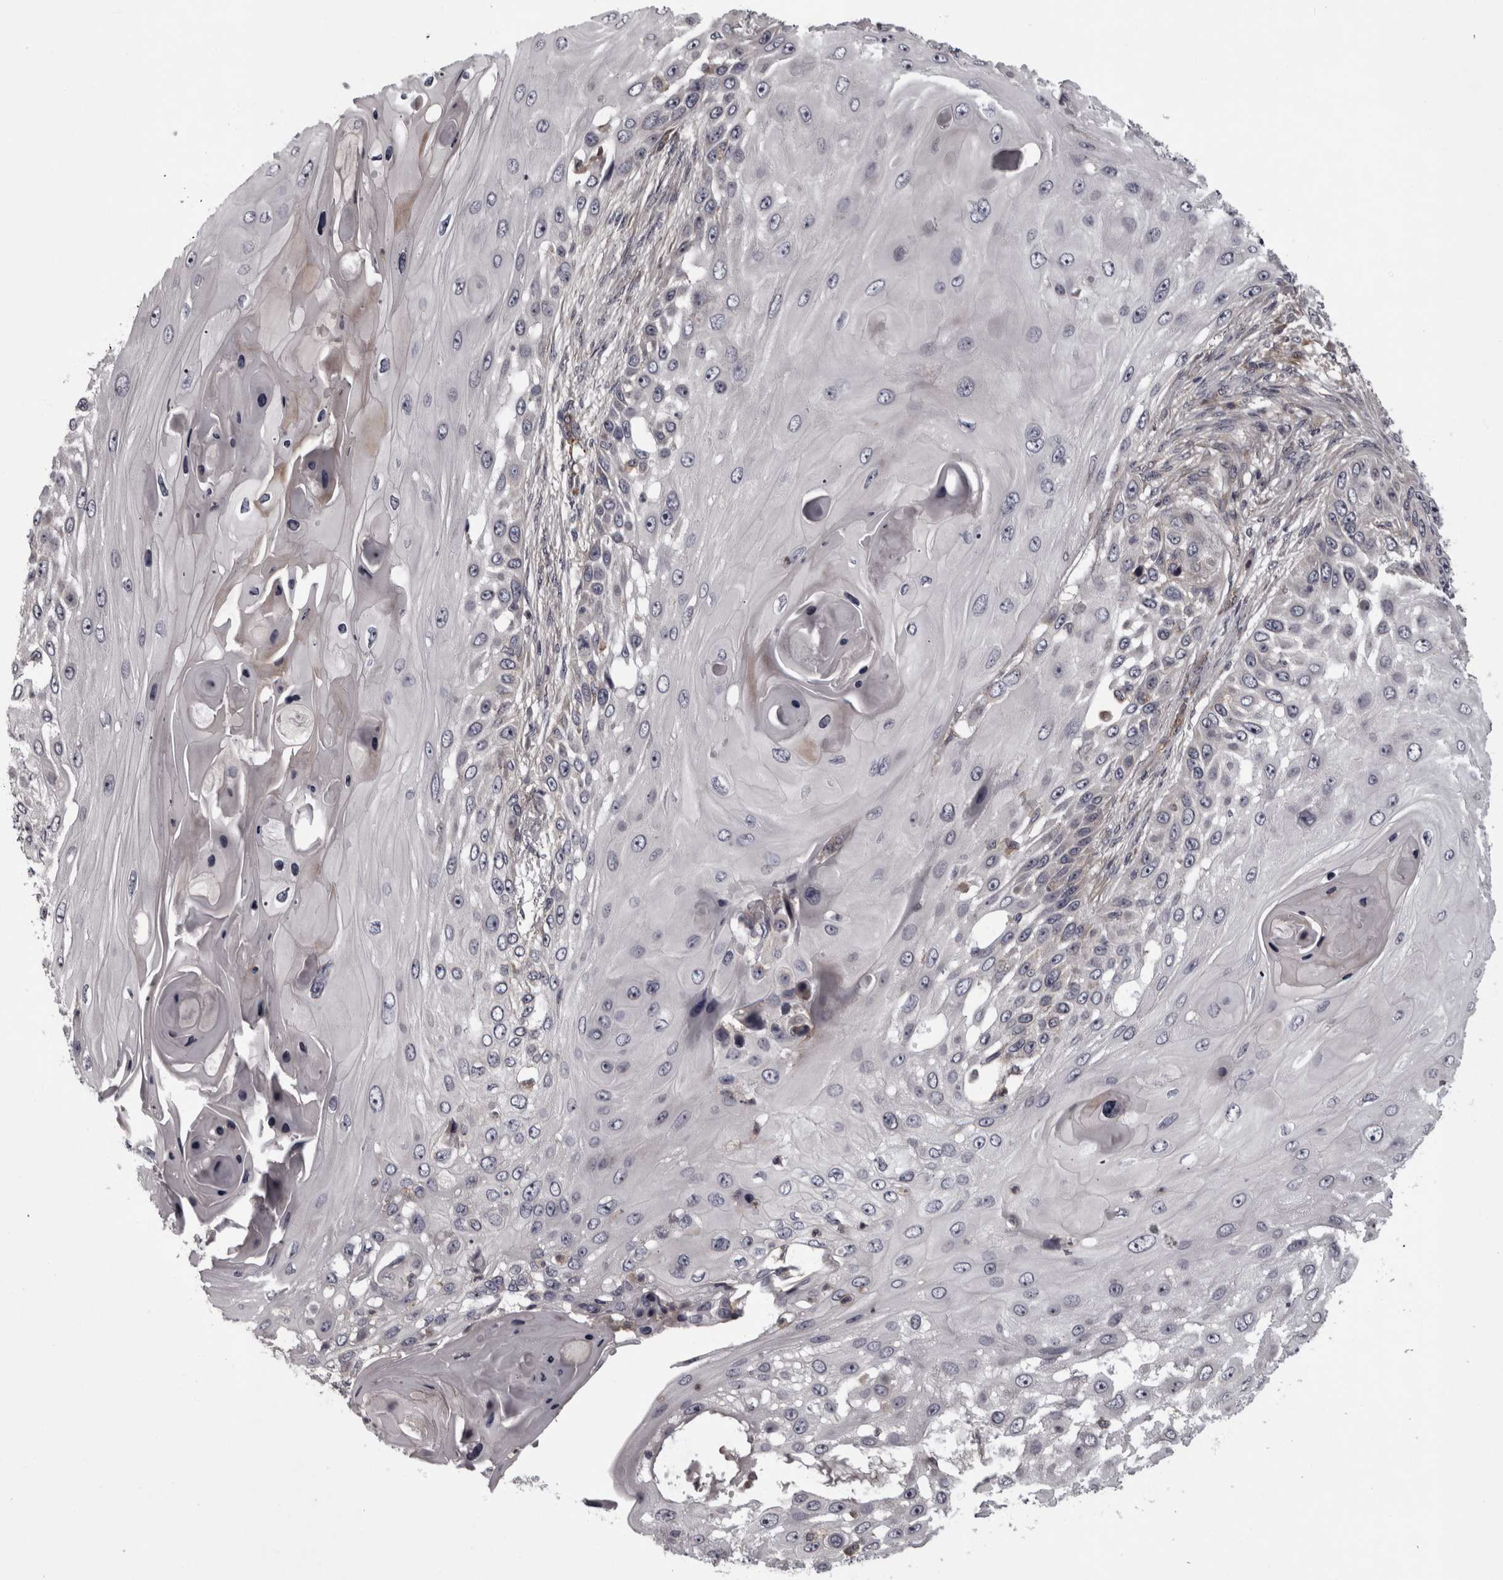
{"staining": {"intensity": "negative", "quantity": "none", "location": "none"}, "tissue": "skin cancer", "cell_type": "Tumor cells", "image_type": "cancer", "snomed": [{"axis": "morphology", "description": "Squamous cell carcinoma, NOS"}, {"axis": "topography", "description": "Skin"}], "caption": "High power microscopy micrograph of an IHC photomicrograph of skin squamous cell carcinoma, revealing no significant positivity in tumor cells.", "gene": "RSU1", "patient": {"sex": "female", "age": 44}}